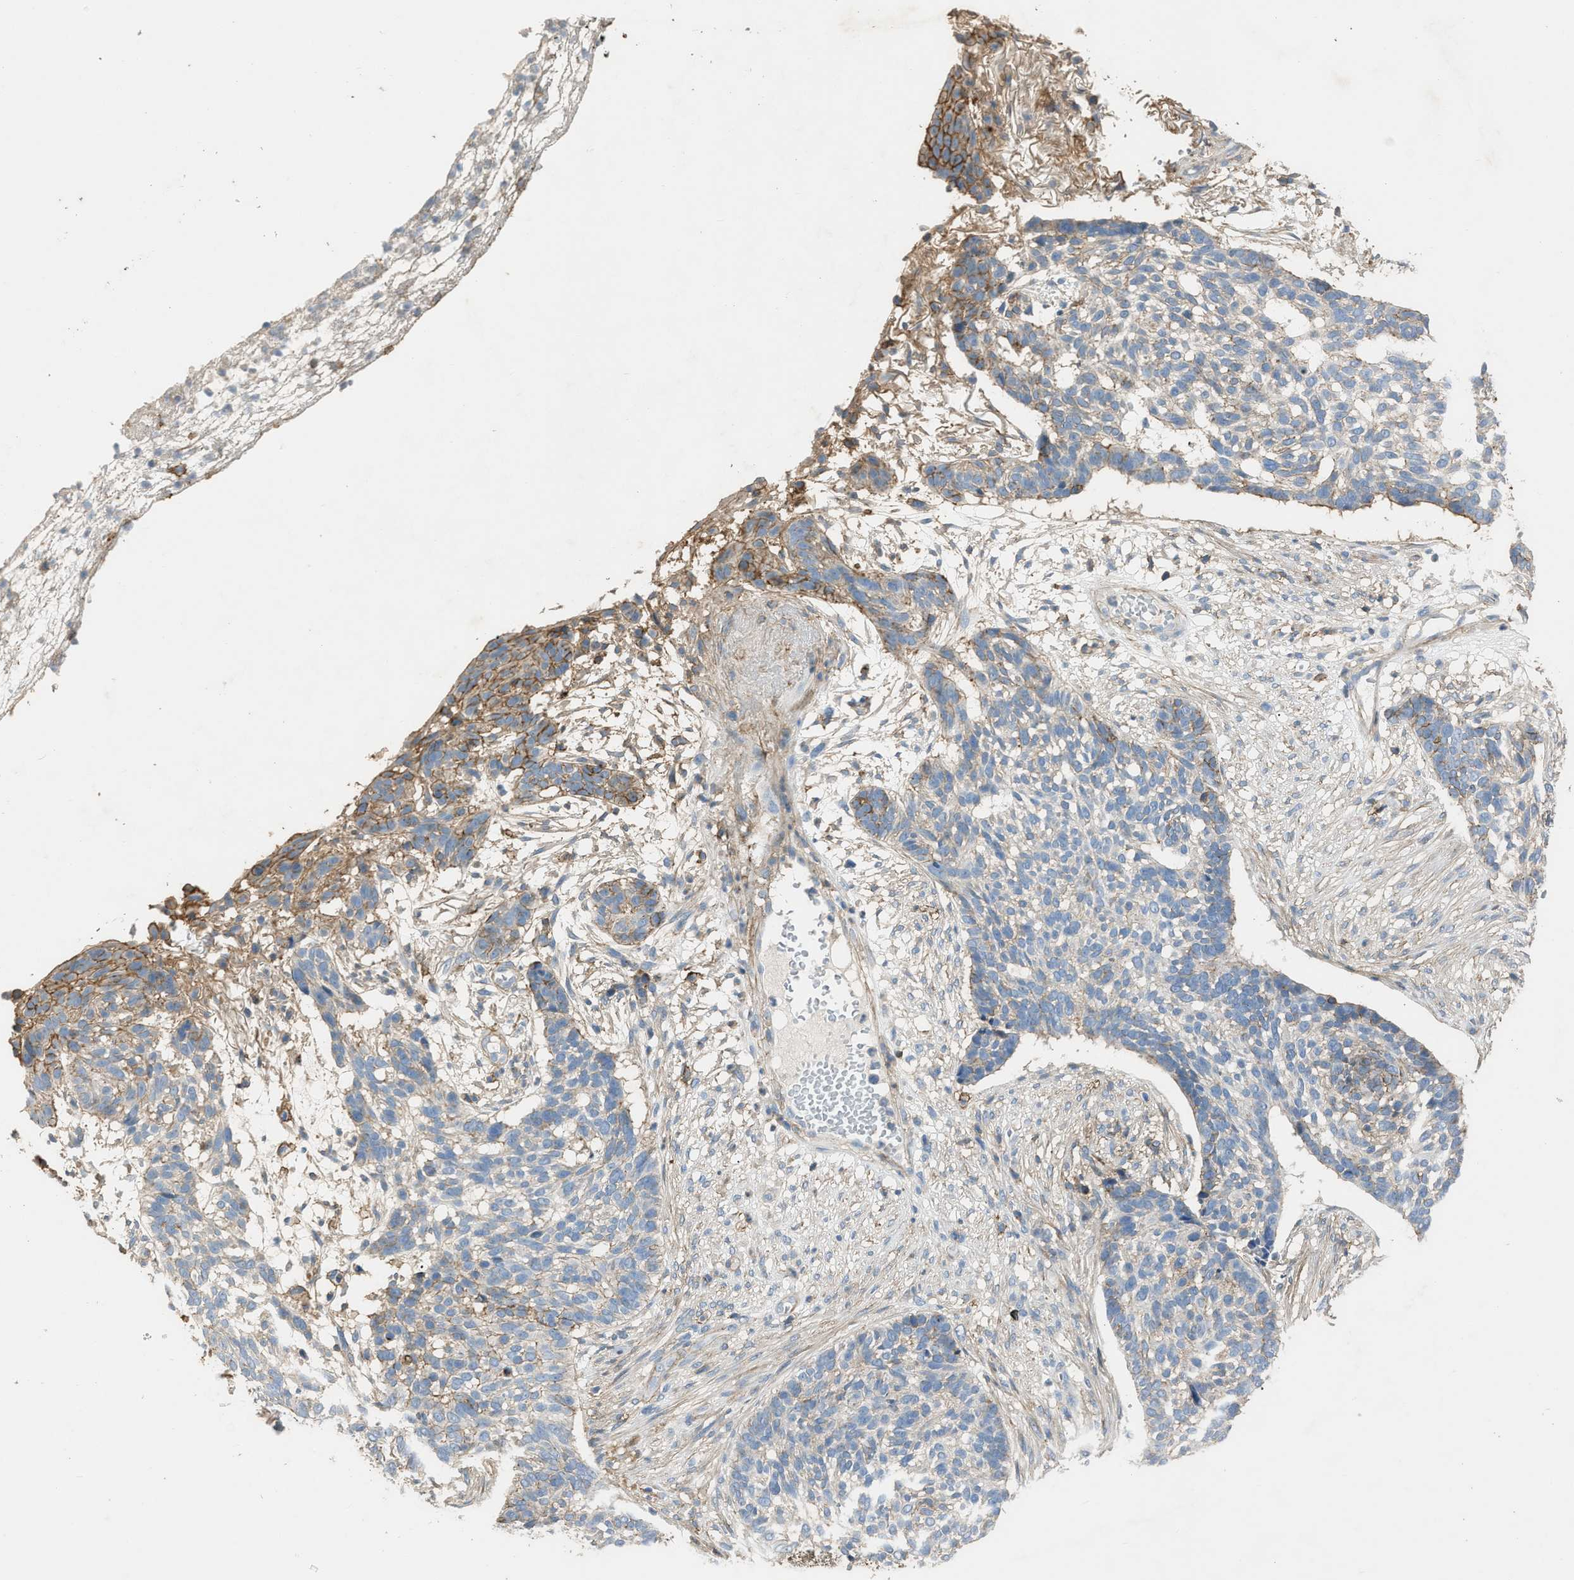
{"staining": {"intensity": "weak", "quantity": "<25%", "location": "cytoplasmic/membranous"}, "tissue": "skin cancer", "cell_type": "Tumor cells", "image_type": "cancer", "snomed": [{"axis": "morphology", "description": "Basal cell carcinoma"}, {"axis": "topography", "description": "Skin"}], "caption": "There is no significant positivity in tumor cells of basal cell carcinoma (skin).", "gene": "OR51E1", "patient": {"sex": "male", "age": 85}}